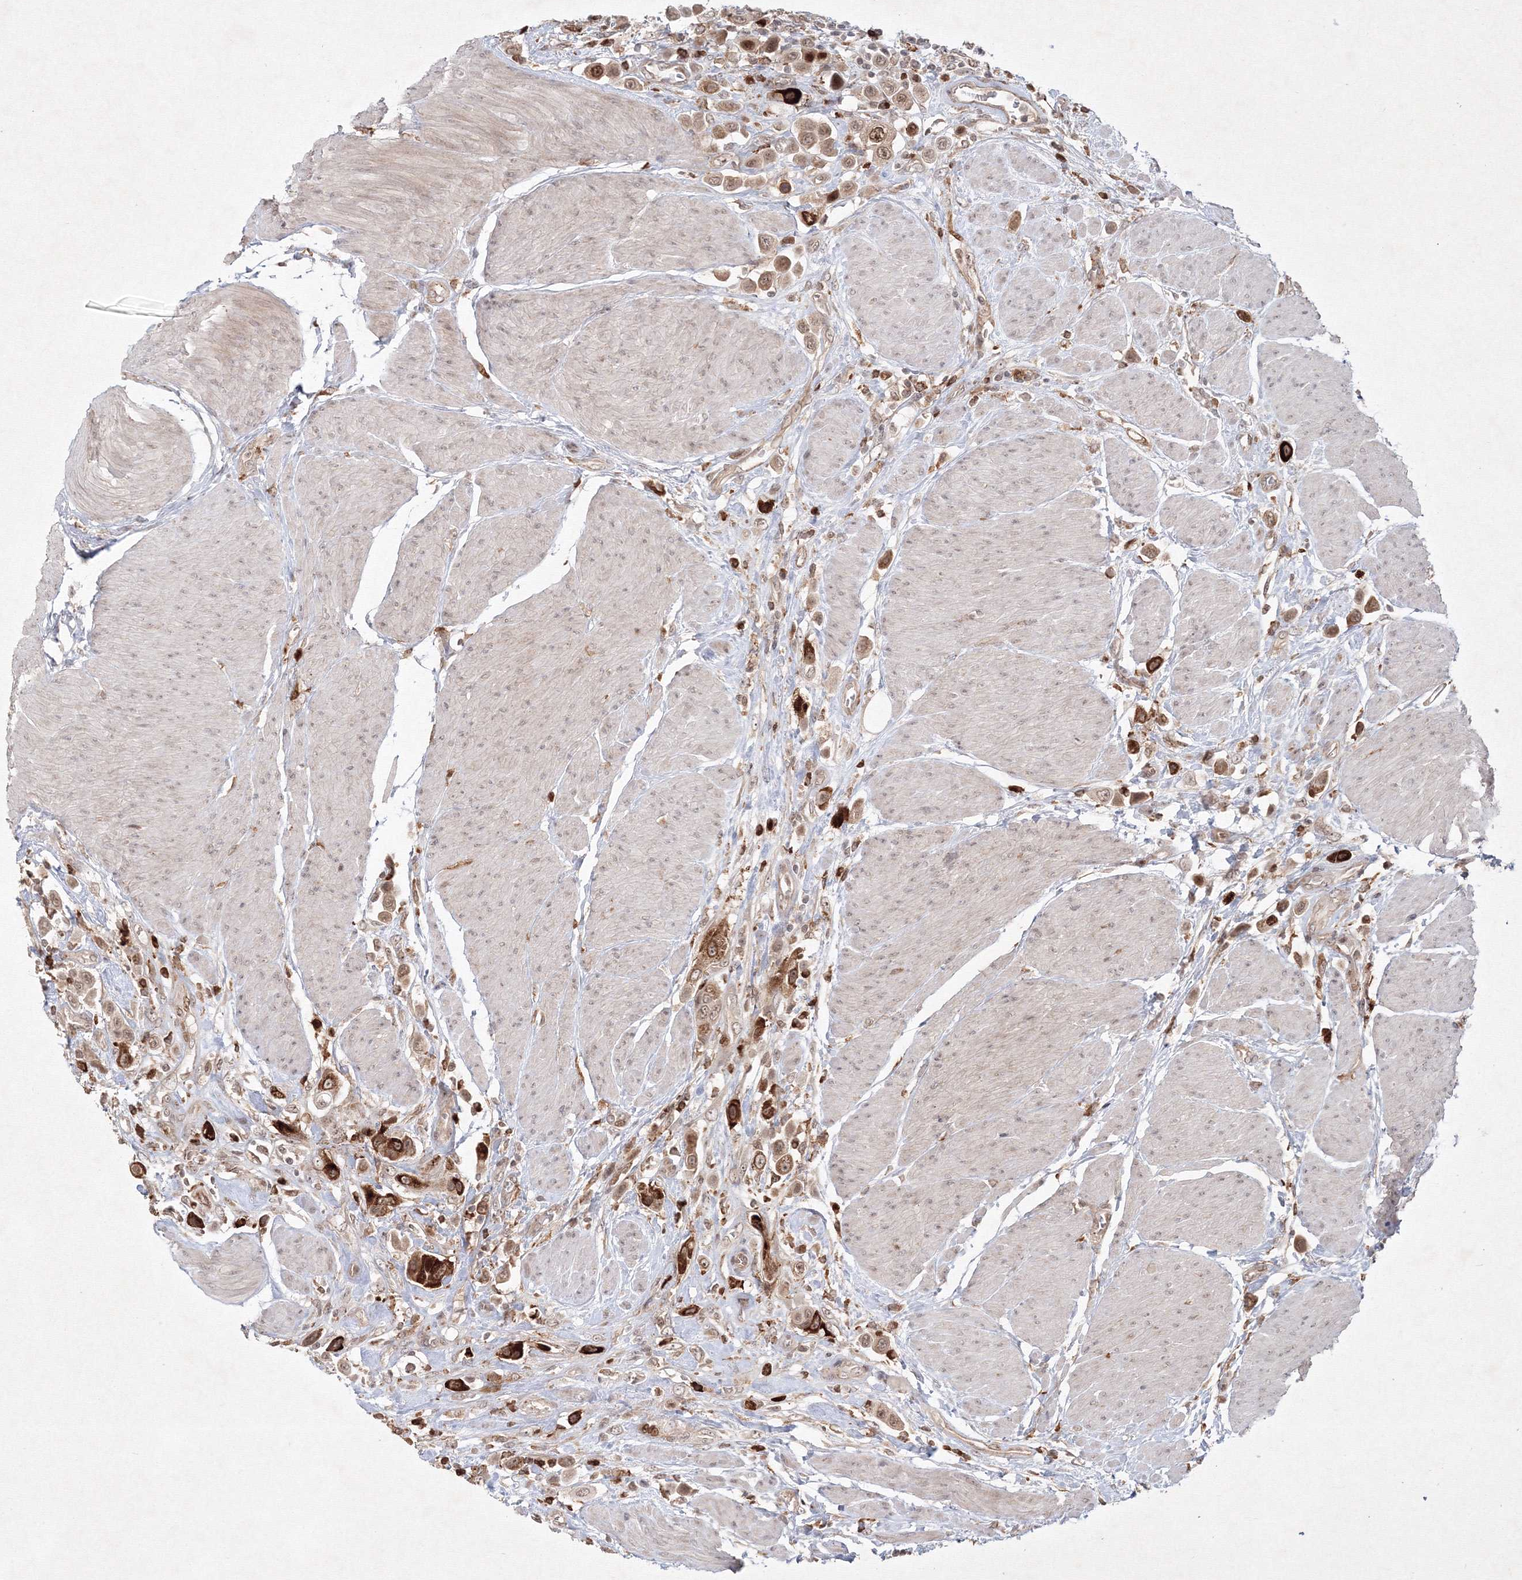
{"staining": {"intensity": "strong", "quantity": ">75%", "location": "cytoplasmic/membranous"}, "tissue": "urothelial cancer", "cell_type": "Tumor cells", "image_type": "cancer", "snomed": [{"axis": "morphology", "description": "Urothelial carcinoma, High grade"}, {"axis": "topography", "description": "Urinary bladder"}], "caption": "A brown stain shows strong cytoplasmic/membranous expression of a protein in urothelial carcinoma (high-grade) tumor cells.", "gene": "KIF20A", "patient": {"sex": "male", "age": 50}}